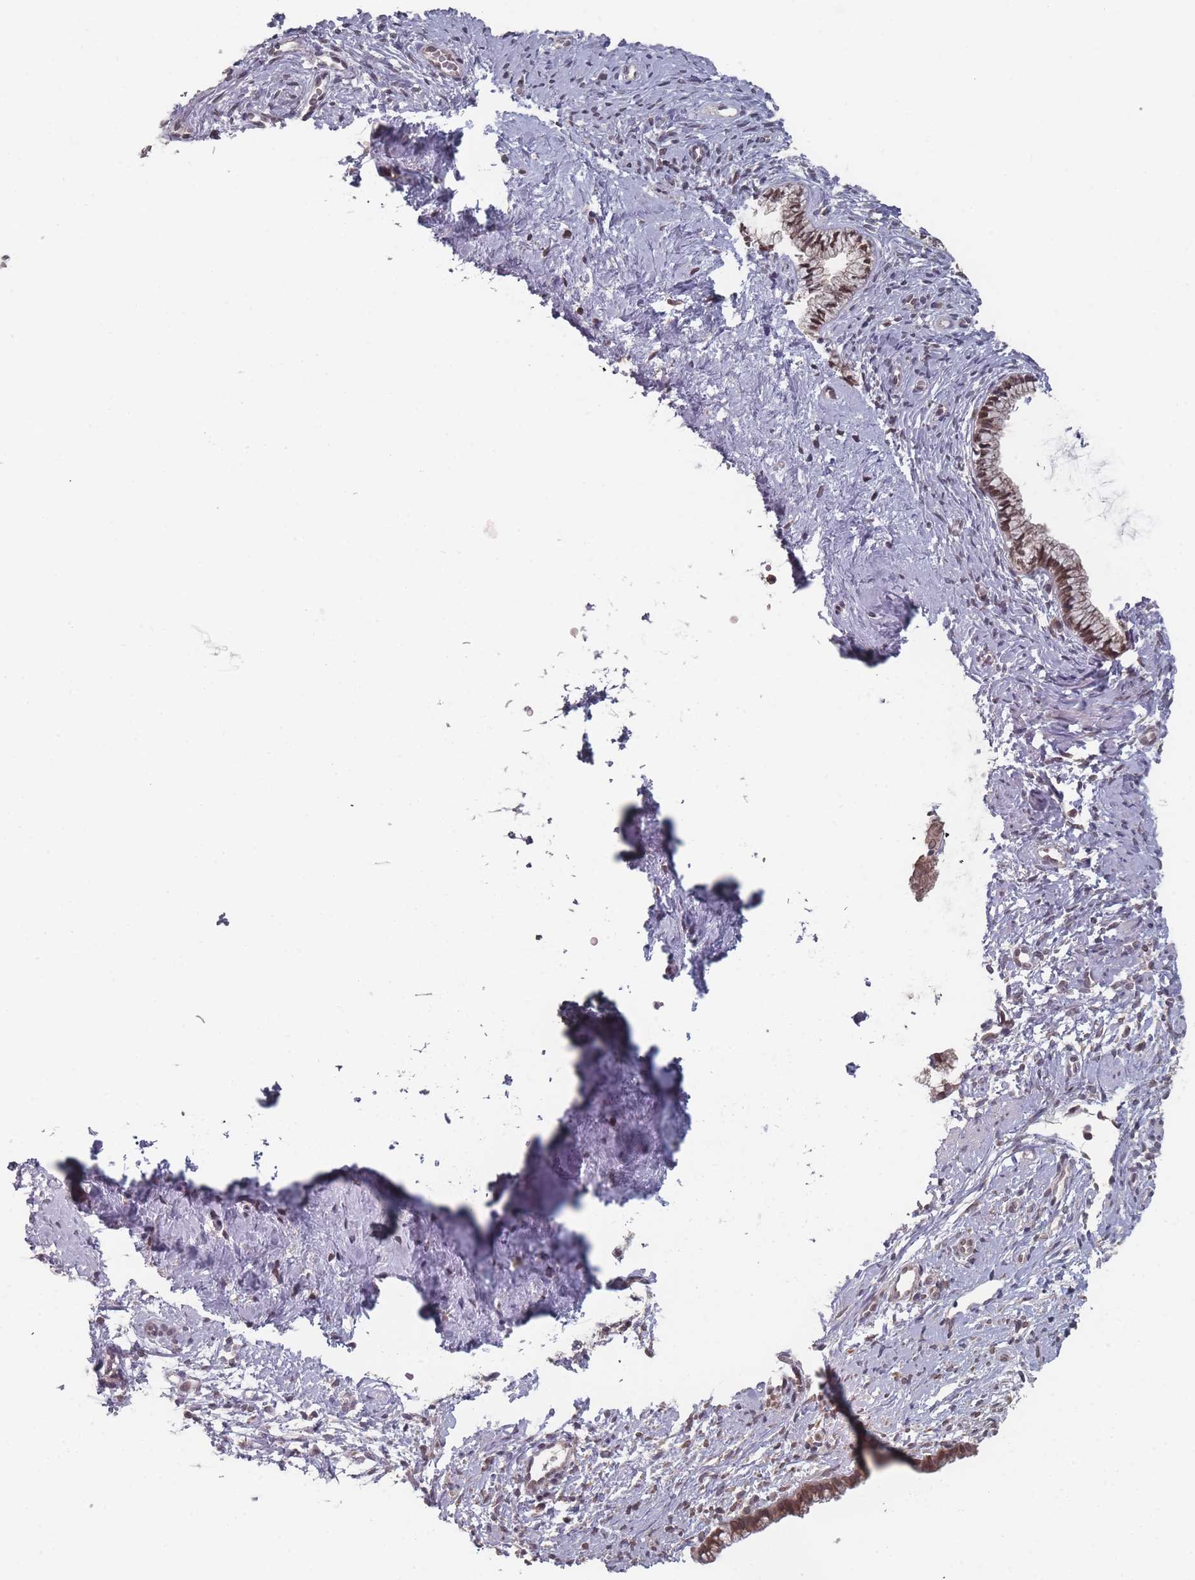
{"staining": {"intensity": "moderate", "quantity": ">75%", "location": "cytoplasmic/membranous,nuclear"}, "tissue": "cervix", "cell_type": "Glandular cells", "image_type": "normal", "snomed": [{"axis": "morphology", "description": "Normal tissue, NOS"}, {"axis": "topography", "description": "Cervix"}], "caption": "Cervix stained with DAB immunohistochemistry reveals medium levels of moderate cytoplasmic/membranous,nuclear expression in approximately >75% of glandular cells. (brown staining indicates protein expression, while blue staining denotes nuclei).", "gene": "TBC1D25", "patient": {"sex": "female", "age": 57}}